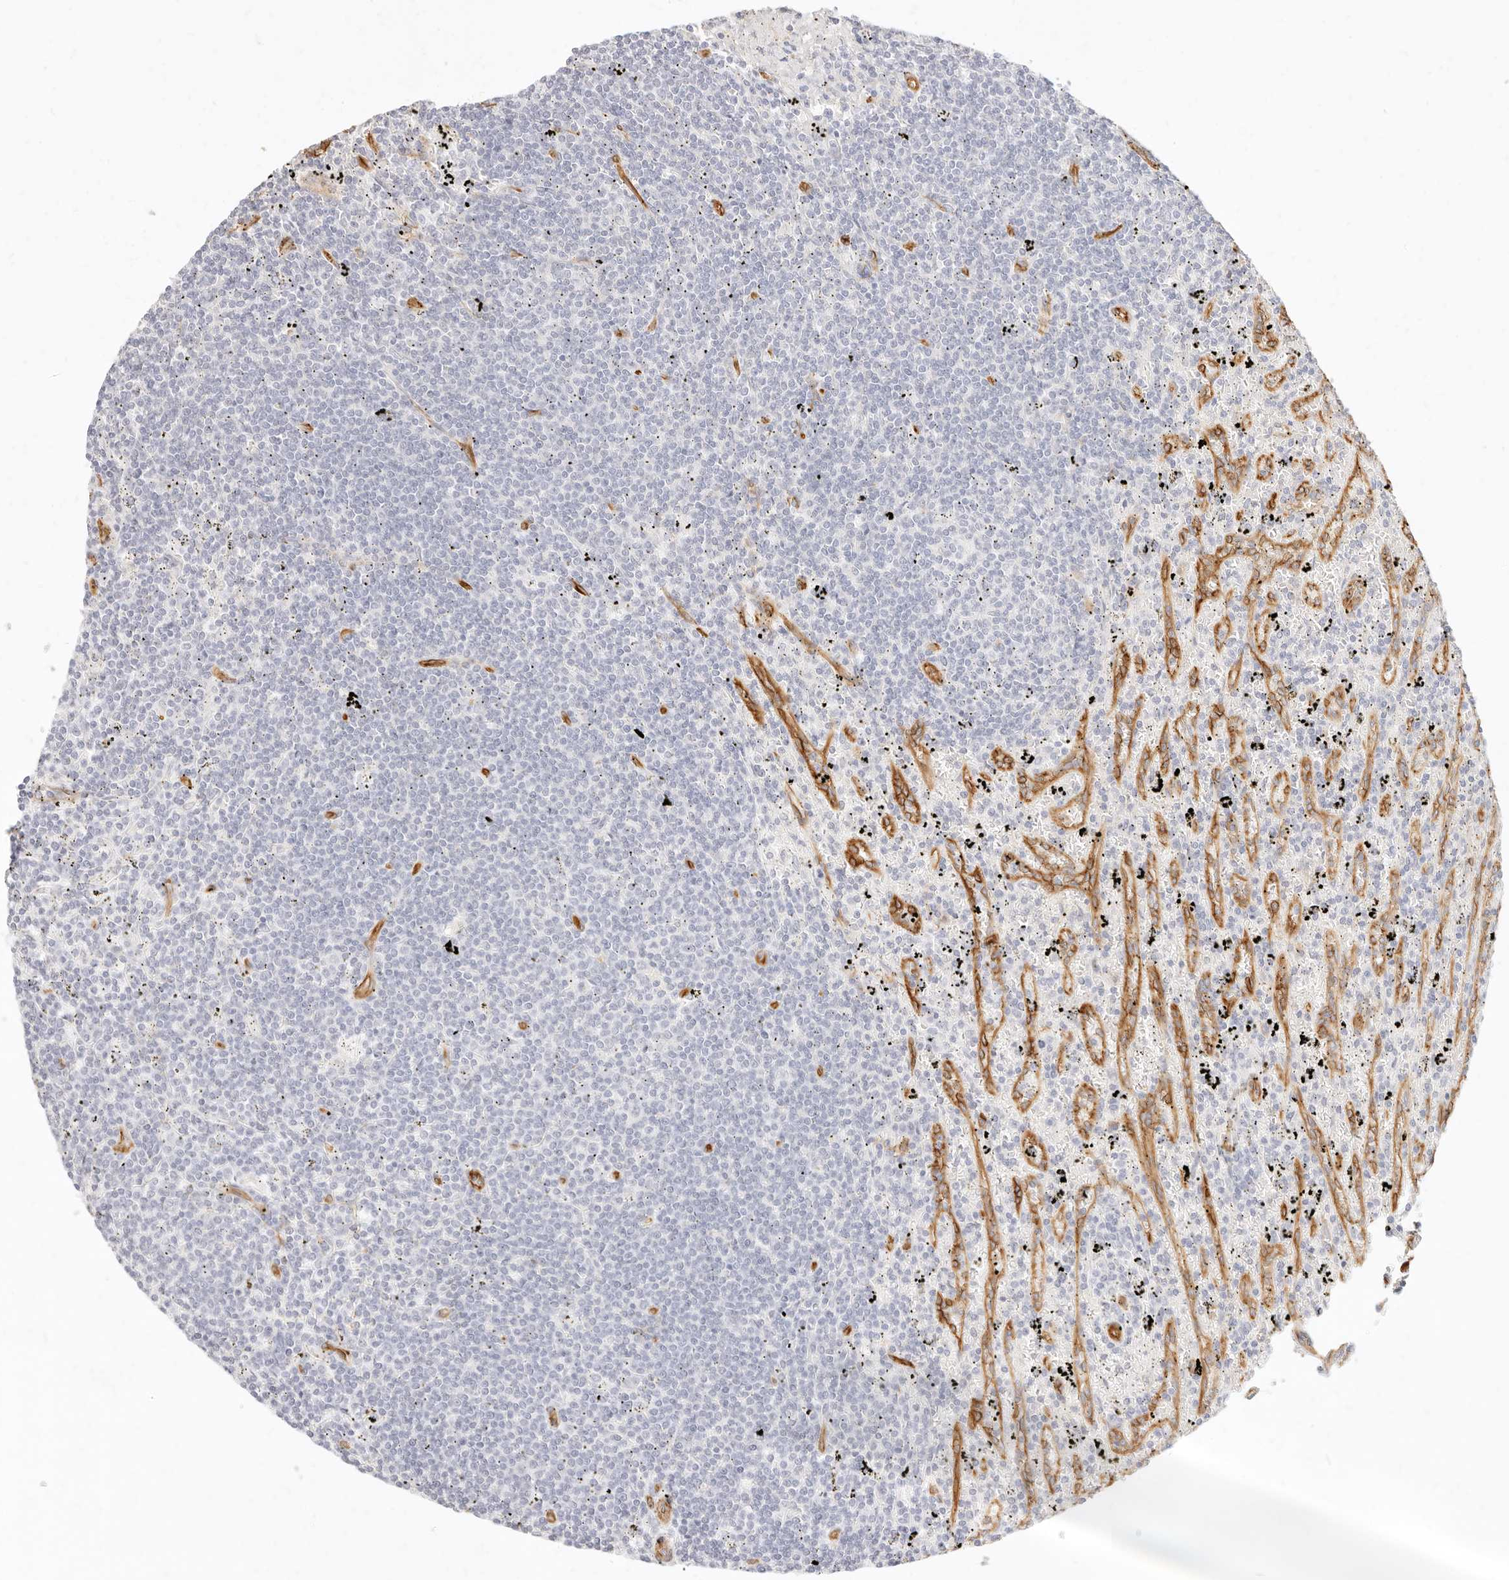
{"staining": {"intensity": "negative", "quantity": "none", "location": "none"}, "tissue": "lymphoma", "cell_type": "Tumor cells", "image_type": "cancer", "snomed": [{"axis": "morphology", "description": "Malignant lymphoma, non-Hodgkin's type, Low grade"}, {"axis": "topography", "description": "Spleen"}], "caption": "IHC photomicrograph of neoplastic tissue: human malignant lymphoma, non-Hodgkin's type (low-grade) stained with DAB (3,3'-diaminobenzidine) exhibits no significant protein staining in tumor cells.", "gene": "NUS1", "patient": {"sex": "male", "age": 76}}